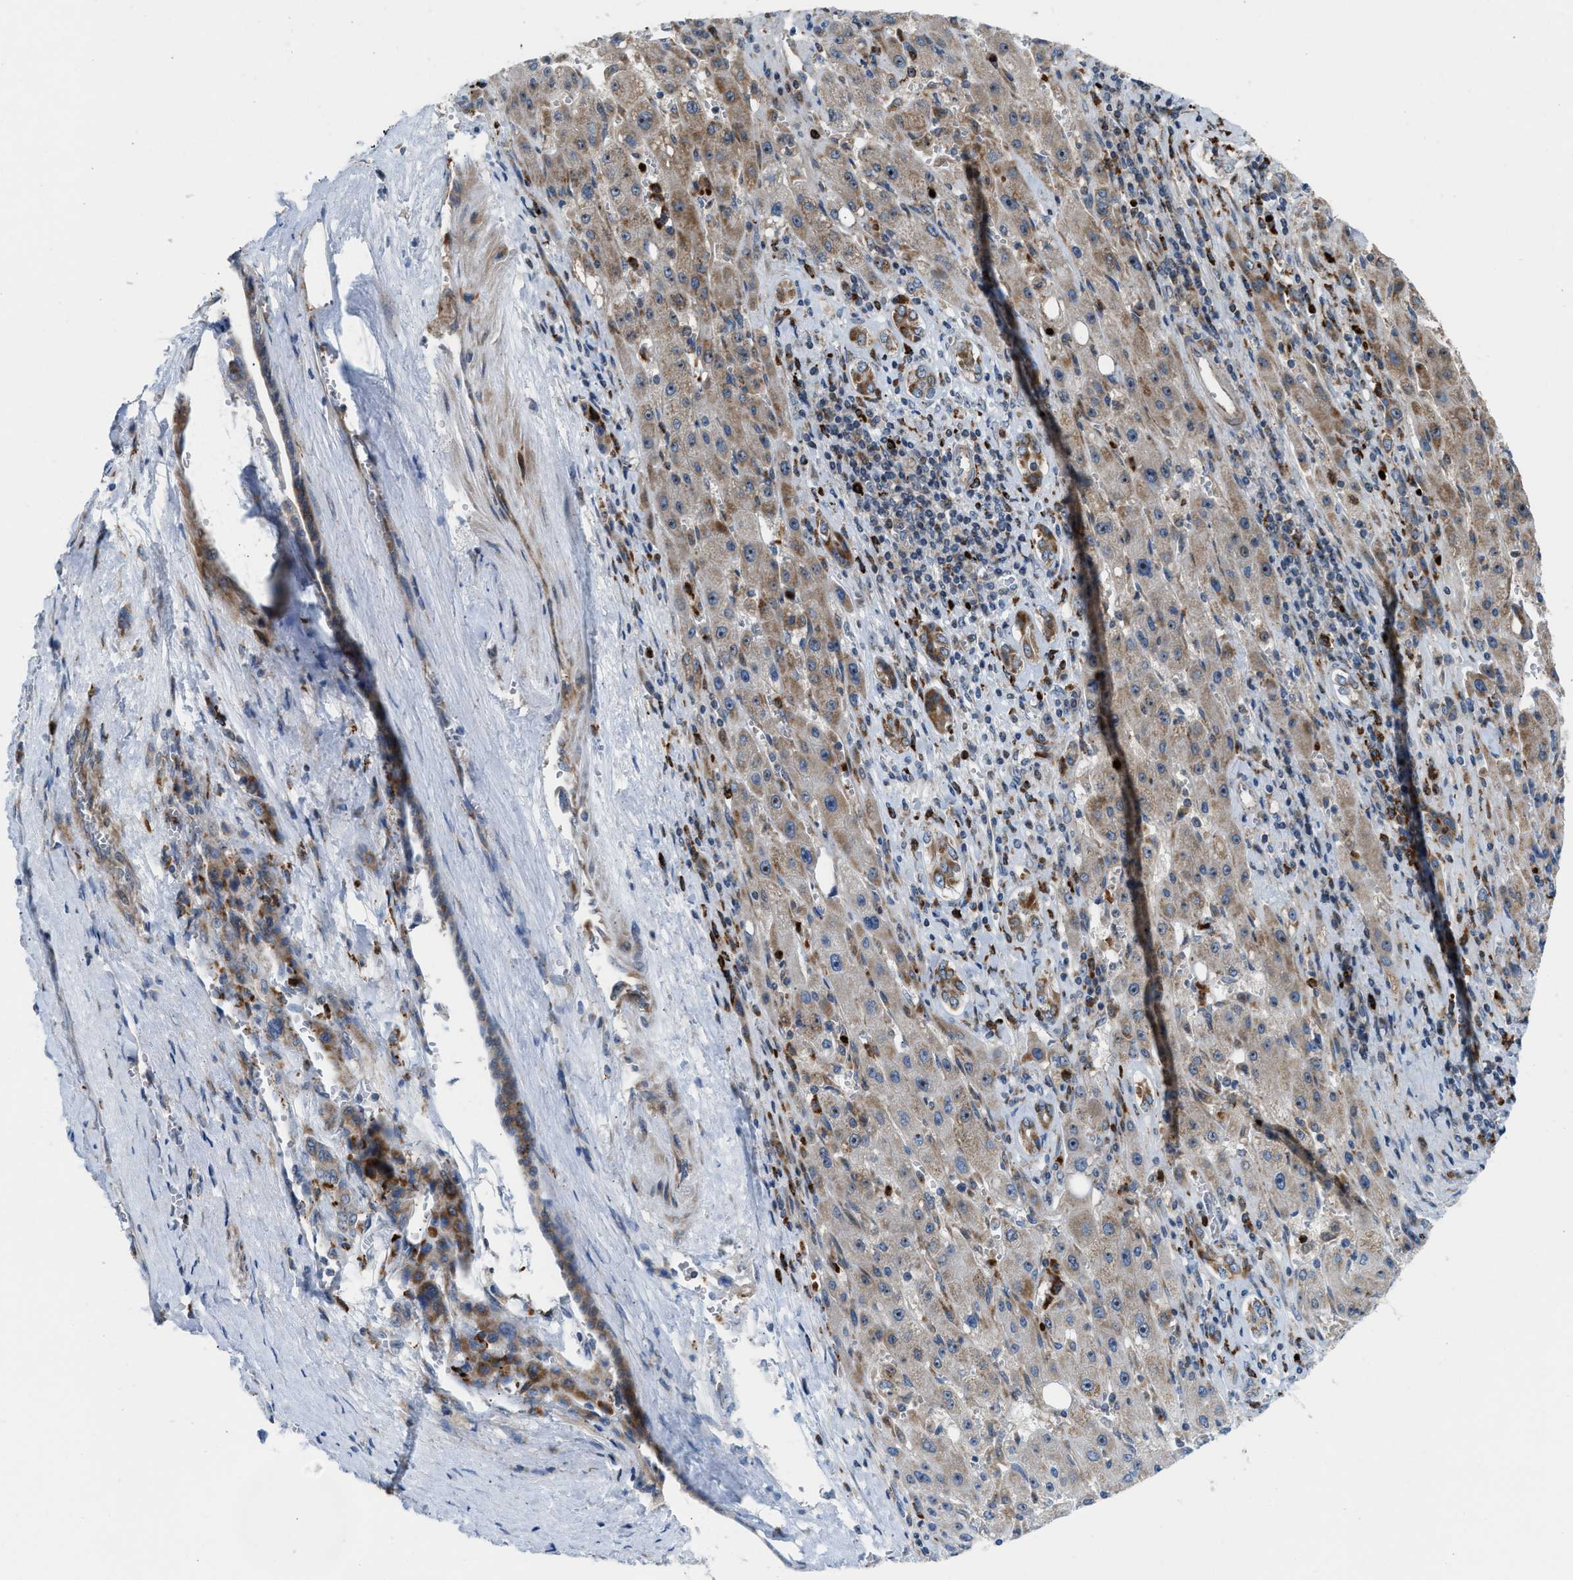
{"staining": {"intensity": "weak", "quantity": "25%-75%", "location": "cytoplasmic/membranous,nuclear"}, "tissue": "liver cancer", "cell_type": "Tumor cells", "image_type": "cancer", "snomed": [{"axis": "morphology", "description": "Carcinoma, Hepatocellular, NOS"}, {"axis": "topography", "description": "Liver"}], "caption": "Weak cytoplasmic/membranous and nuclear staining is appreciated in about 25%-75% of tumor cells in liver cancer (hepatocellular carcinoma).", "gene": "TPH1", "patient": {"sex": "female", "age": 73}}